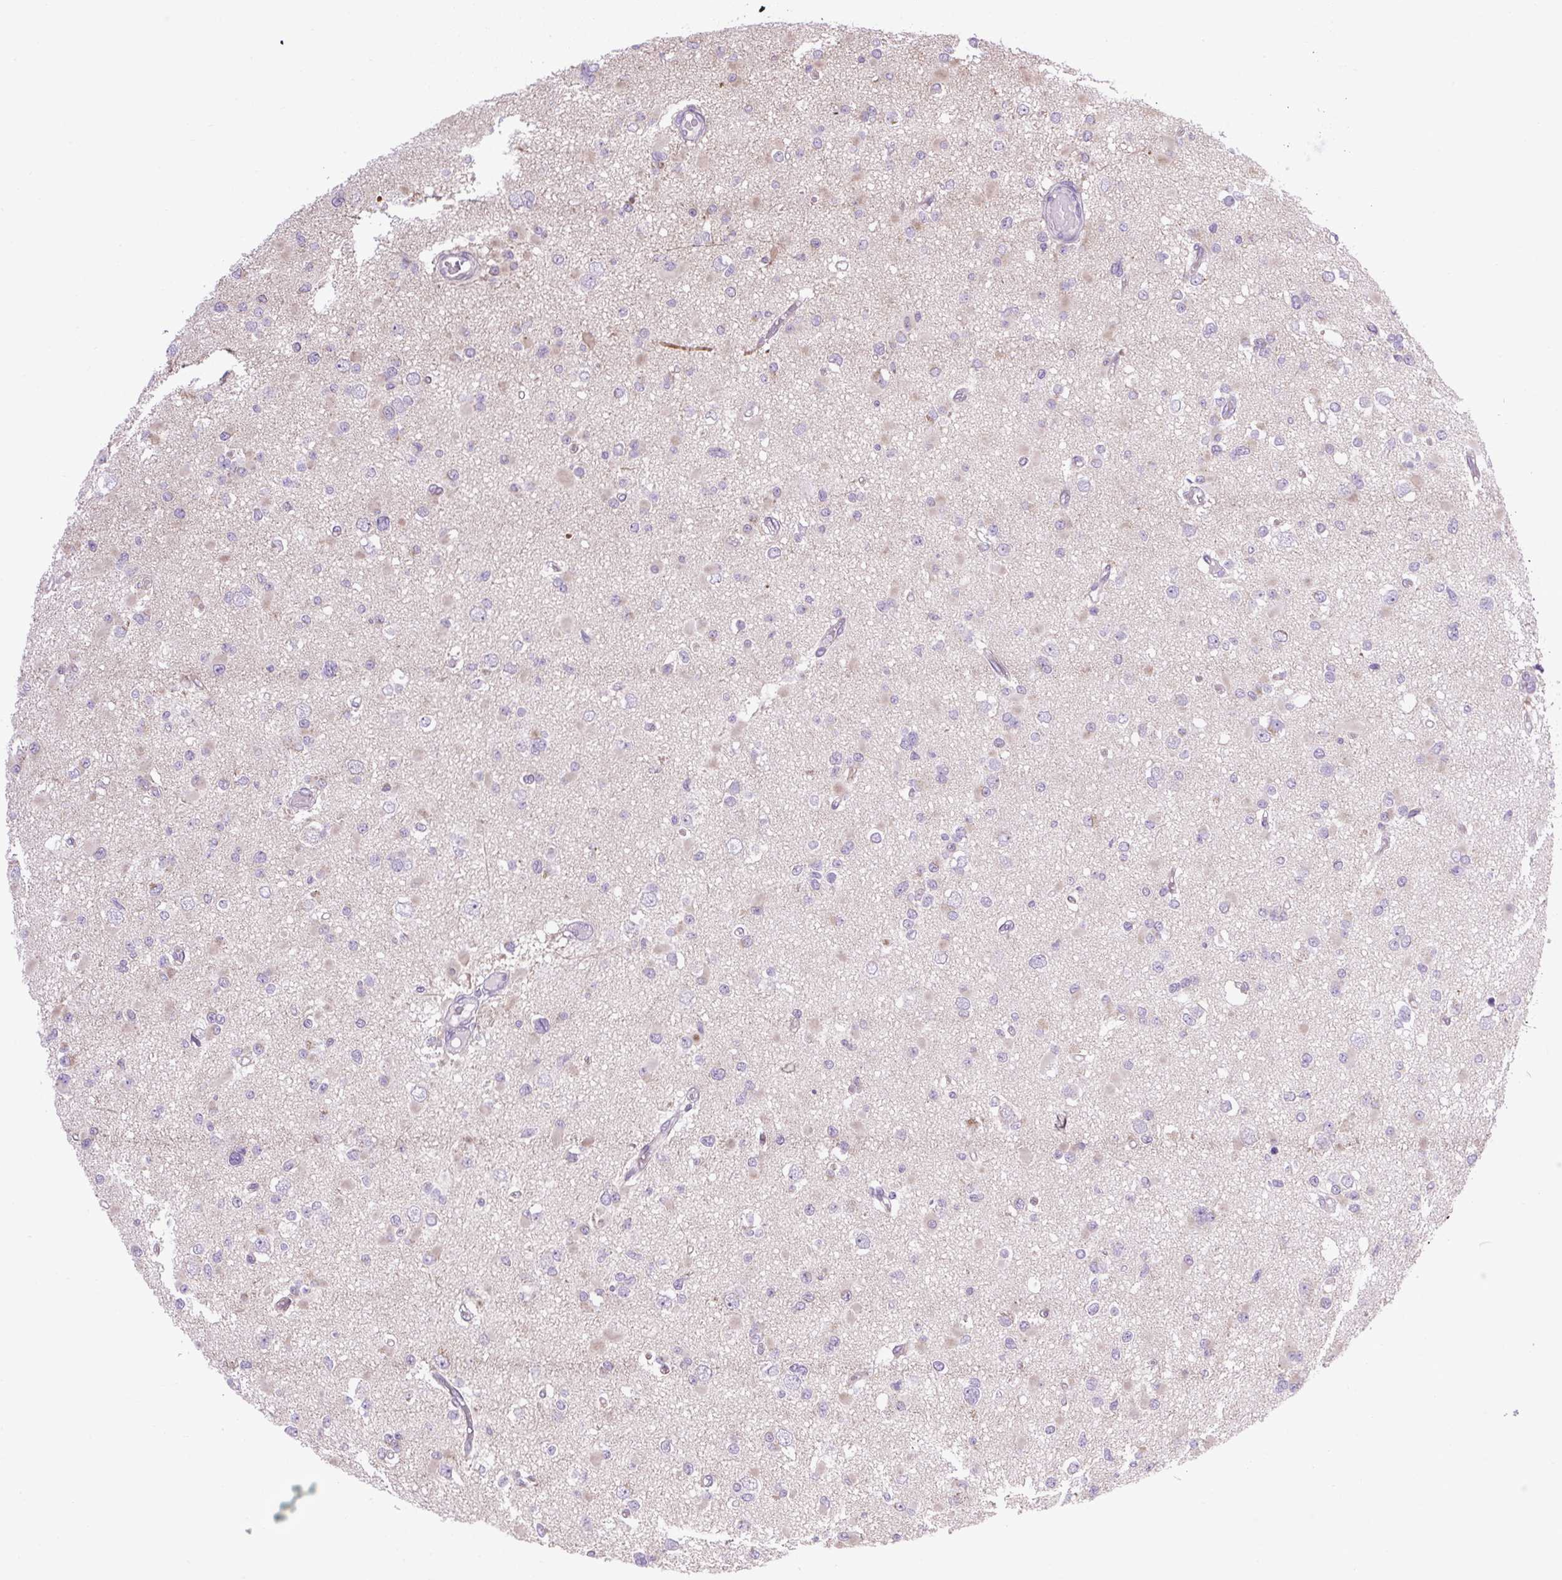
{"staining": {"intensity": "negative", "quantity": "none", "location": "none"}, "tissue": "glioma", "cell_type": "Tumor cells", "image_type": "cancer", "snomed": [{"axis": "morphology", "description": "Glioma, malignant, Low grade"}, {"axis": "topography", "description": "Brain"}], "caption": "A histopathology image of human malignant glioma (low-grade) is negative for staining in tumor cells.", "gene": "RNASE10", "patient": {"sex": "female", "age": 22}}